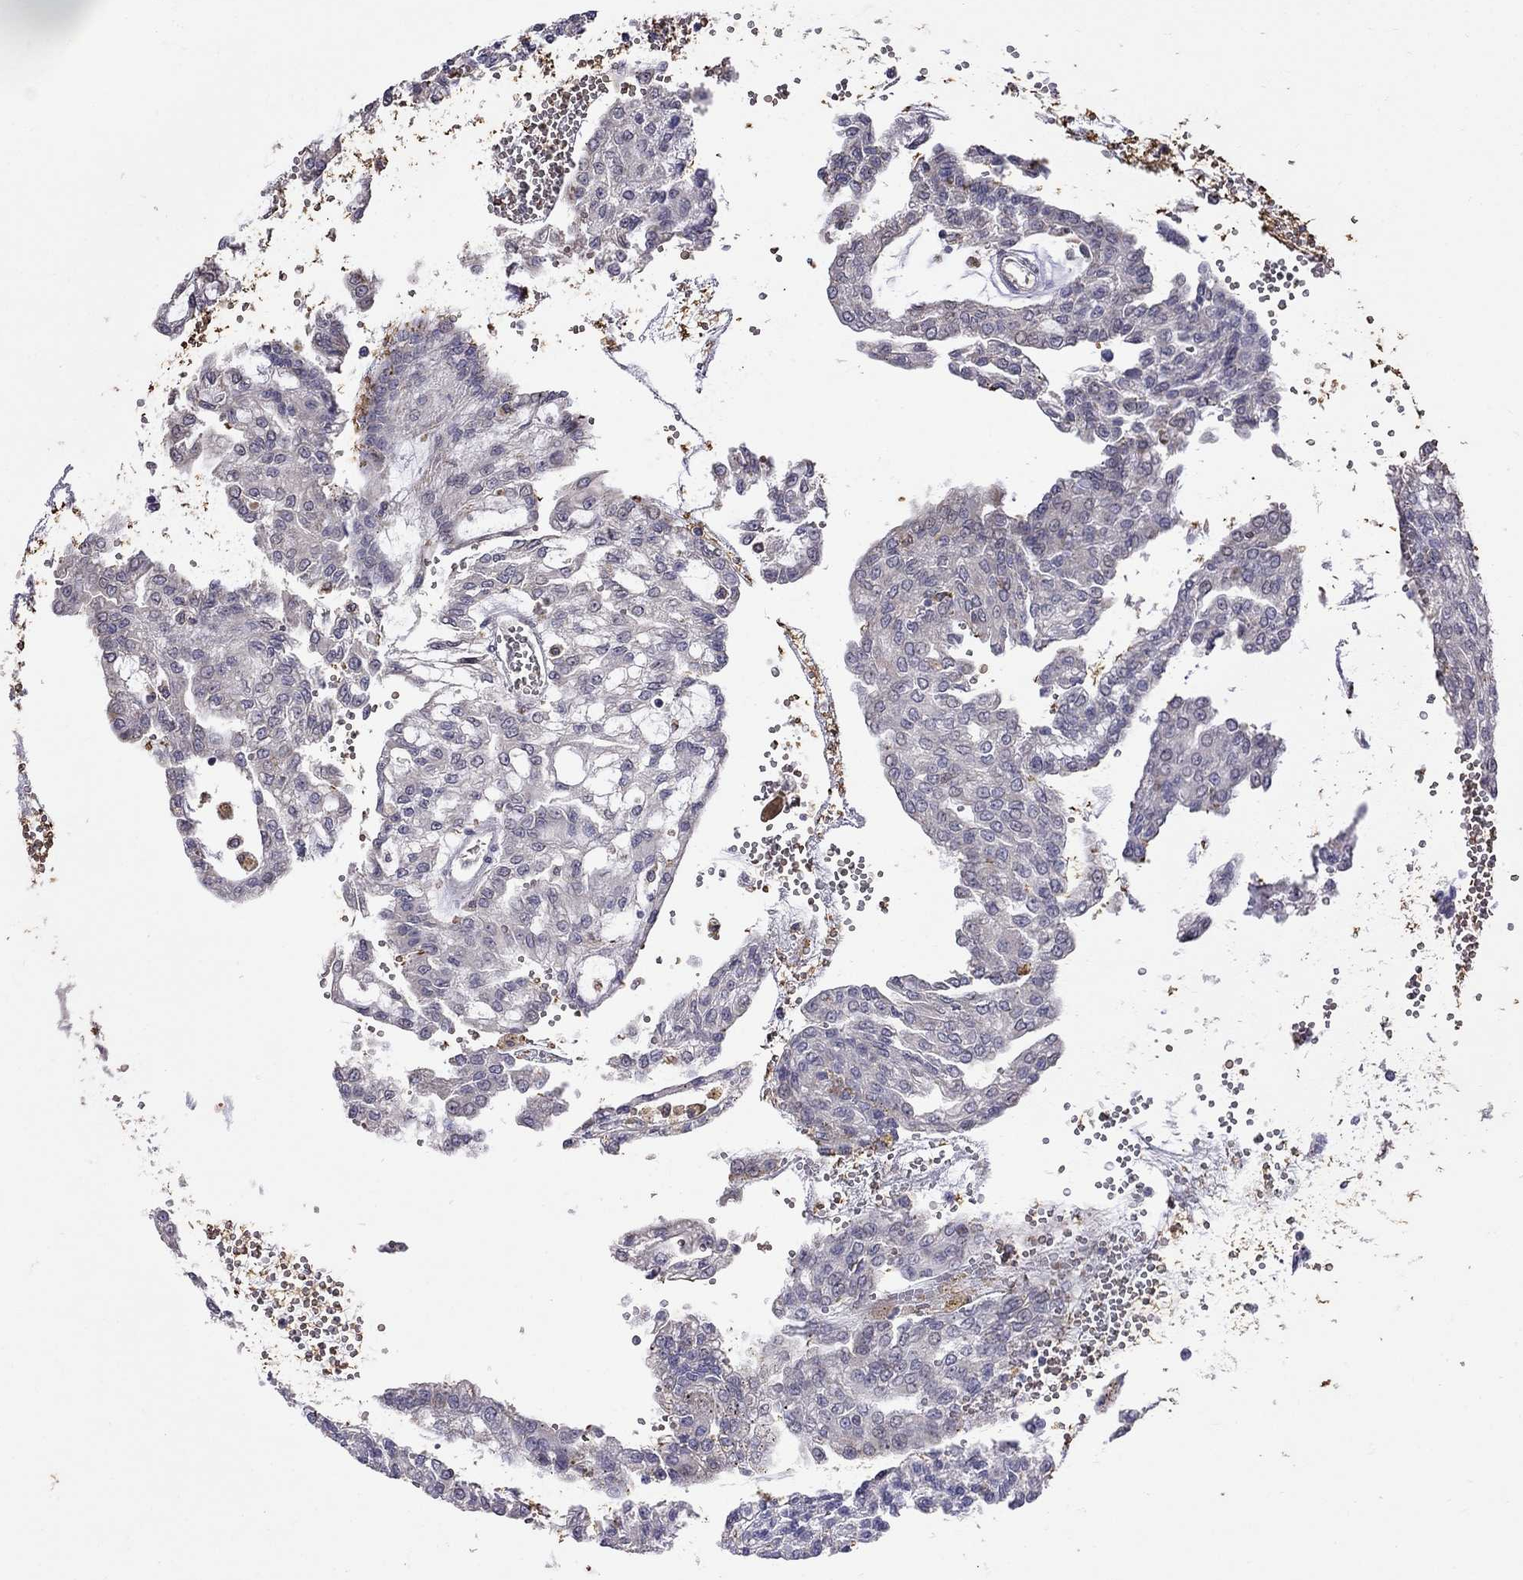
{"staining": {"intensity": "negative", "quantity": "none", "location": "none"}, "tissue": "renal cancer", "cell_type": "Tumor cells", "image_type": "cancer", "snomed": [{"axis": "morphology", "description": "Adenocarcinoma, NOS"}, {"axis": "topography", "description": "Kidney"}], "caption": "IHC photomicrograph of human renal adenocarcinoma stained for a protein (brown), which shows no positivity in tumor cells. (Stains: DAB immunohistochemistry with hematoxylin counter stain, Microscopy: brightfield microscopy at high magnification).", "gene": "ADAM28", "patient": {"sex": "male", "age": 63}}